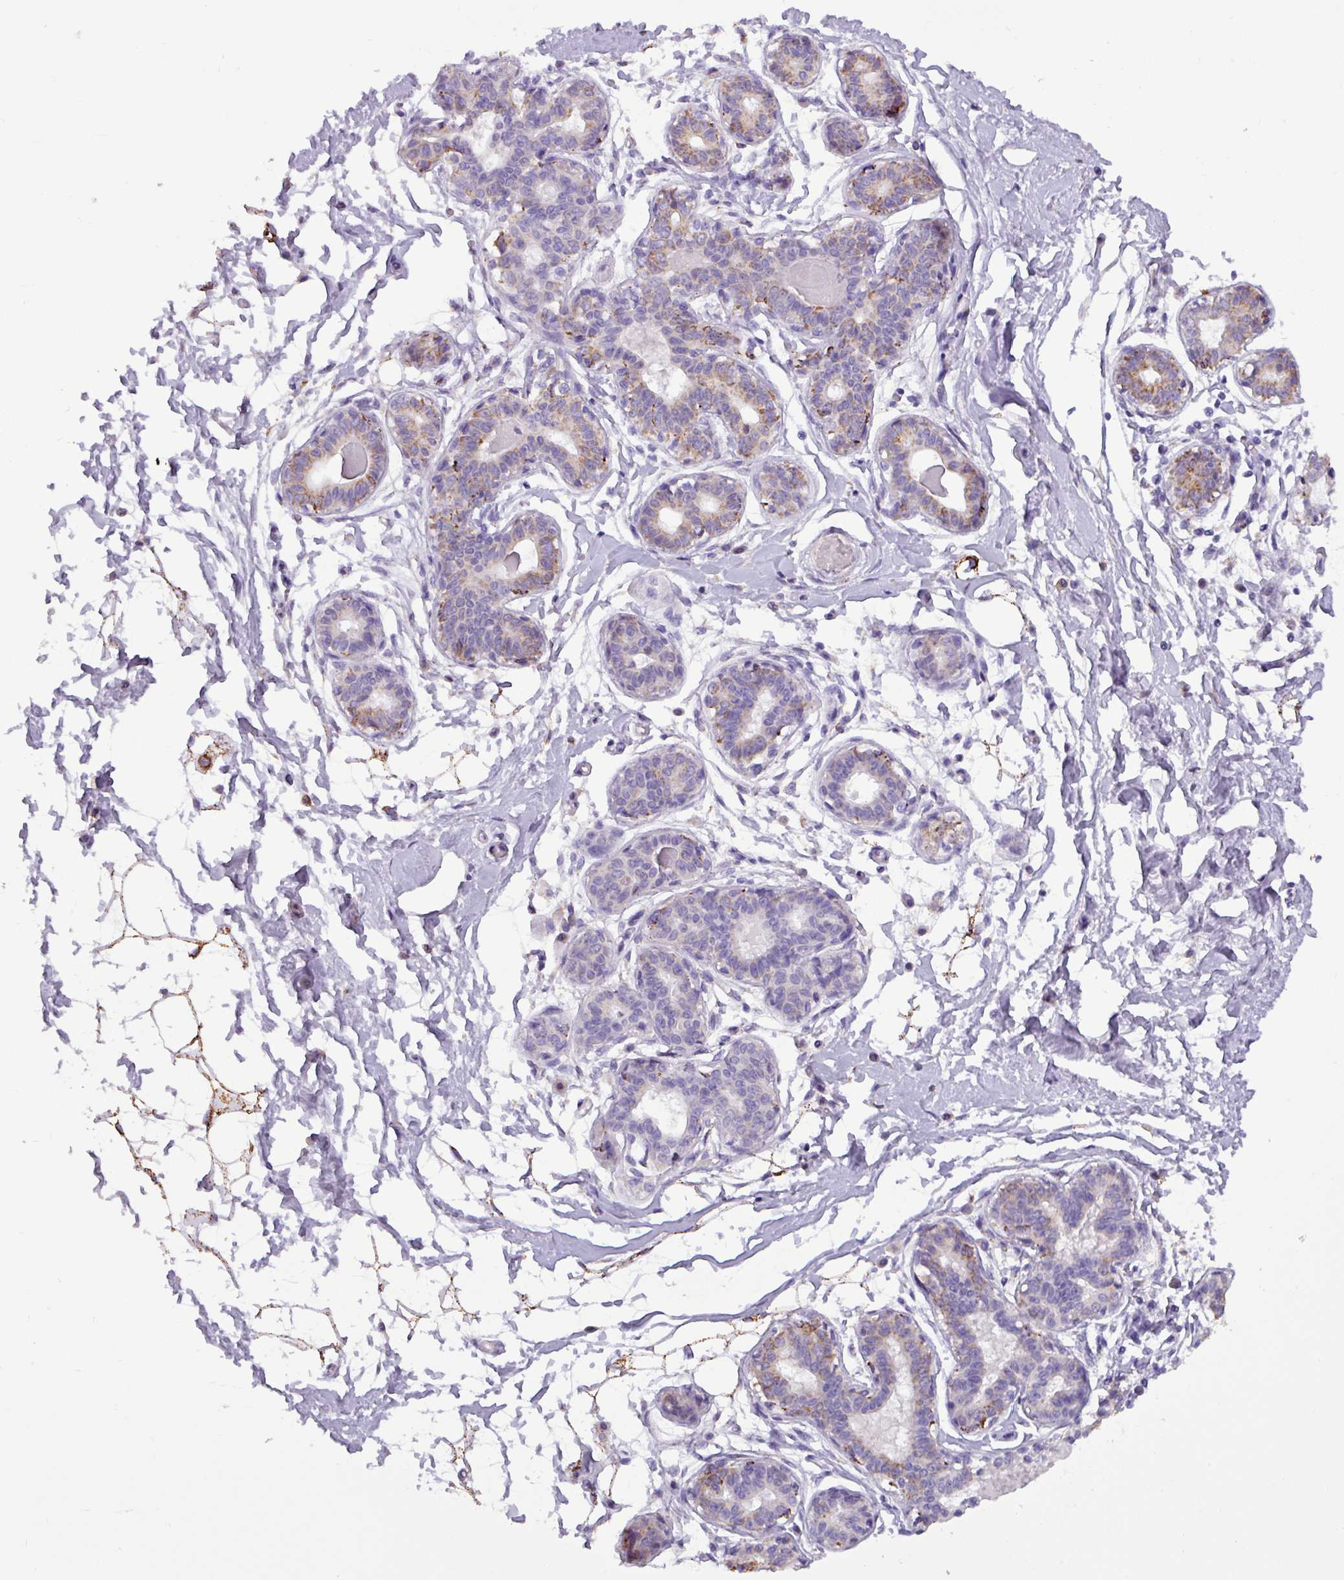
{"staining": {"intensity": "negative", "quantity": "none", "location": "none"}, "tissue": "breast", "cell_type": "Adipocytes", "image_type": "normal", "snomed": [{"axis": "morphology", "description": "Normal tissue, NOS"}, {"axis": "topography", "description": "Breast"}], "caption": "Micrograph shows no protein expression in adipocytes of unremarkable breast. Brightfield microscopy of immunohistochemistry (IHC) stained with DAB (3,3'-diaminobenzidine) (brown) and hematoxylin (blue), captured at high magnification.", "gene": "ZNF667", "patient": {"sex": "female", "age": 45}}